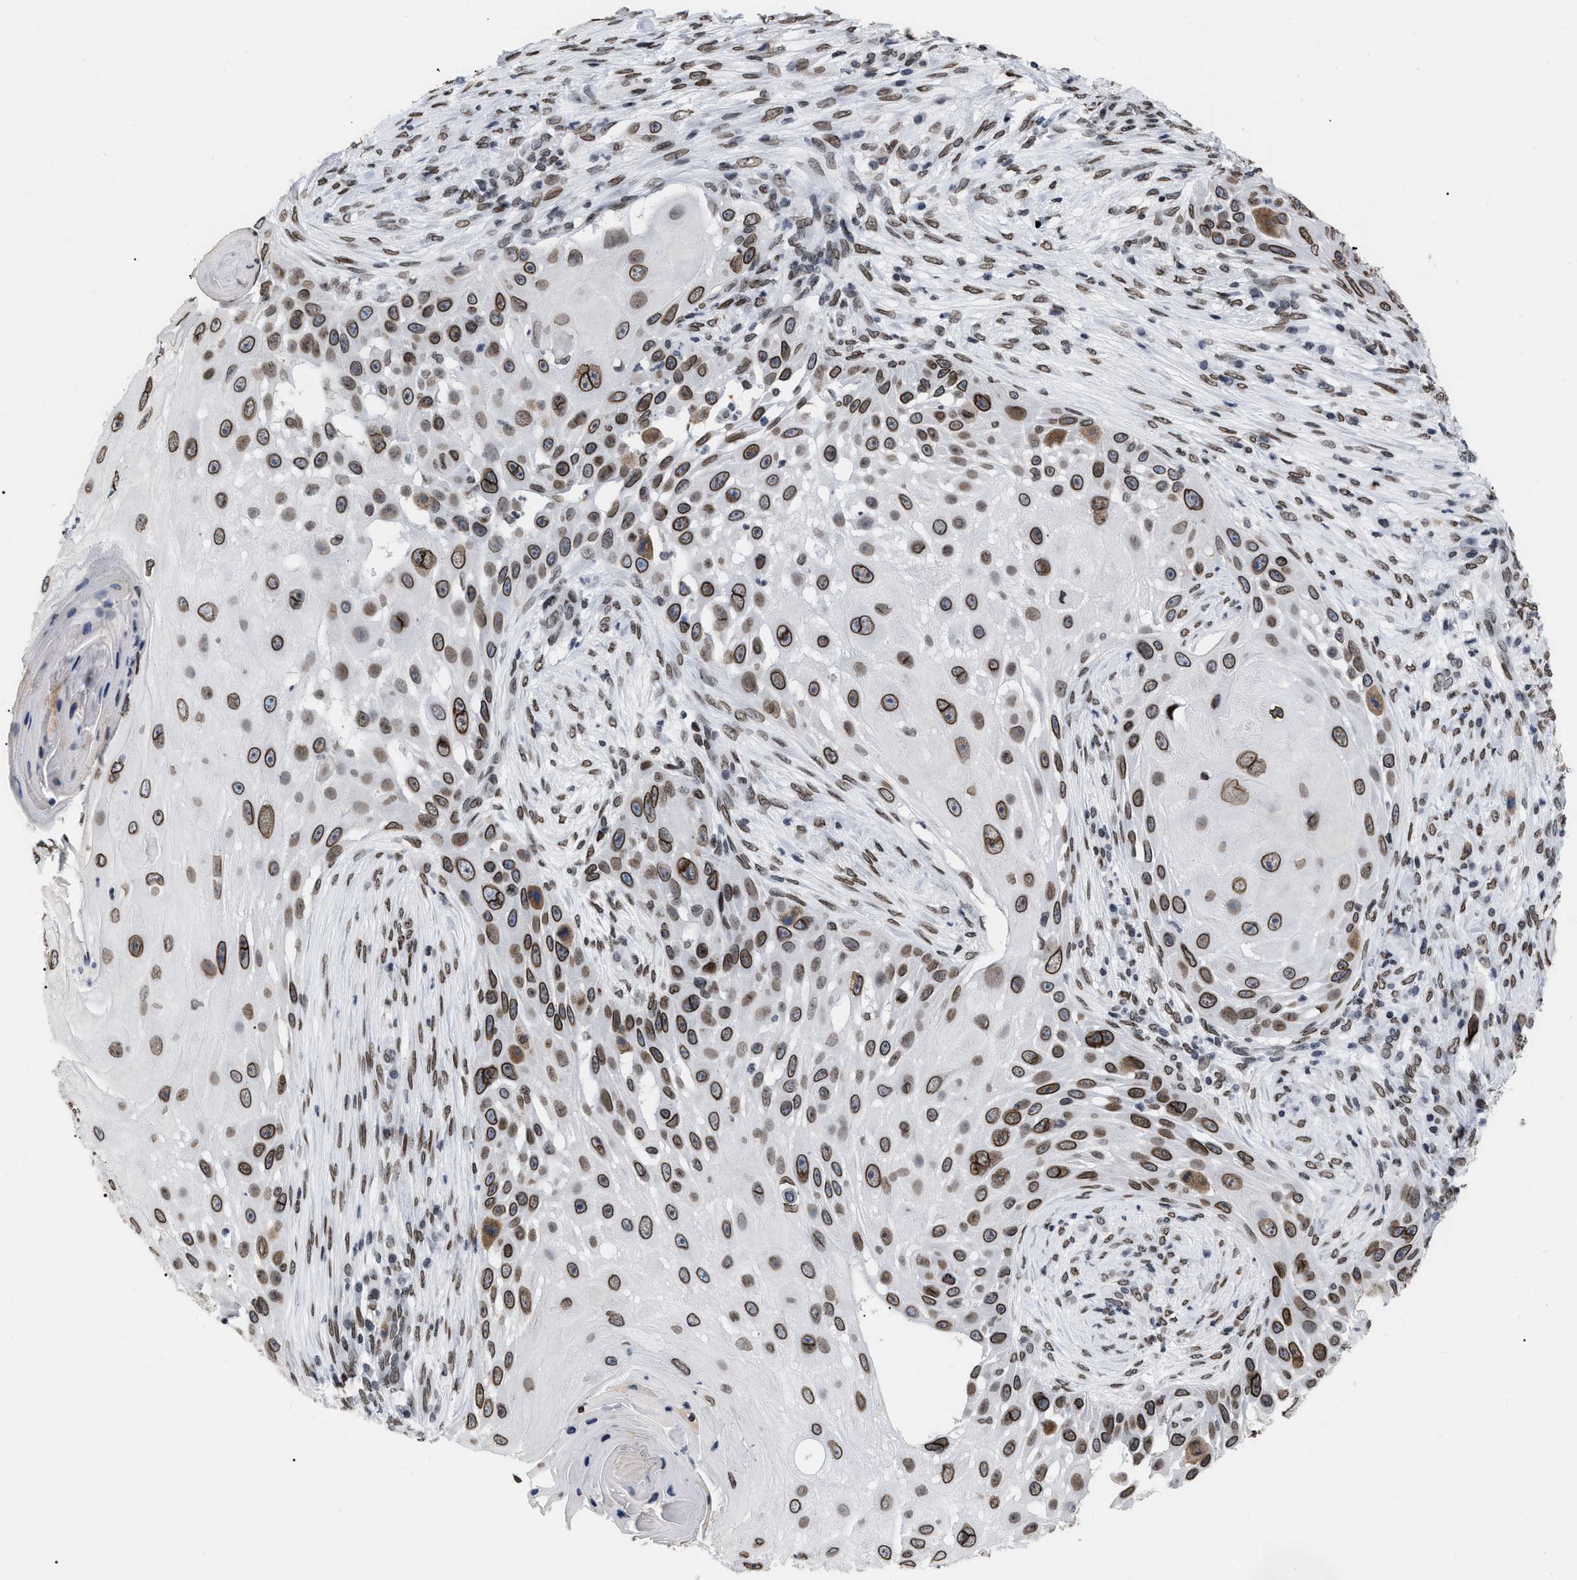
{"staining": {"intensity": "strong", "quantity": ">75%", "location": "cytoplasmic/membranous,nuclear"}, "tissue": "skin cancer", "cell_type": "Tumor cells", "image_type": "cancer", "snomed": [{"axis": "morphology", "description": "Squamous cell carcinoma, NOS"}, {"axis": "topography", "description": "Skin"}], "caption": "Immunohistochemical staining of skin cancer (squamous cell carcinoma) displays high levels of strong cytoplasmic/membranous and nuclear protein positivity in about >75% of tumor cells.", "gene": "TPR", "patient": {"sex": "female", "age": 44}}